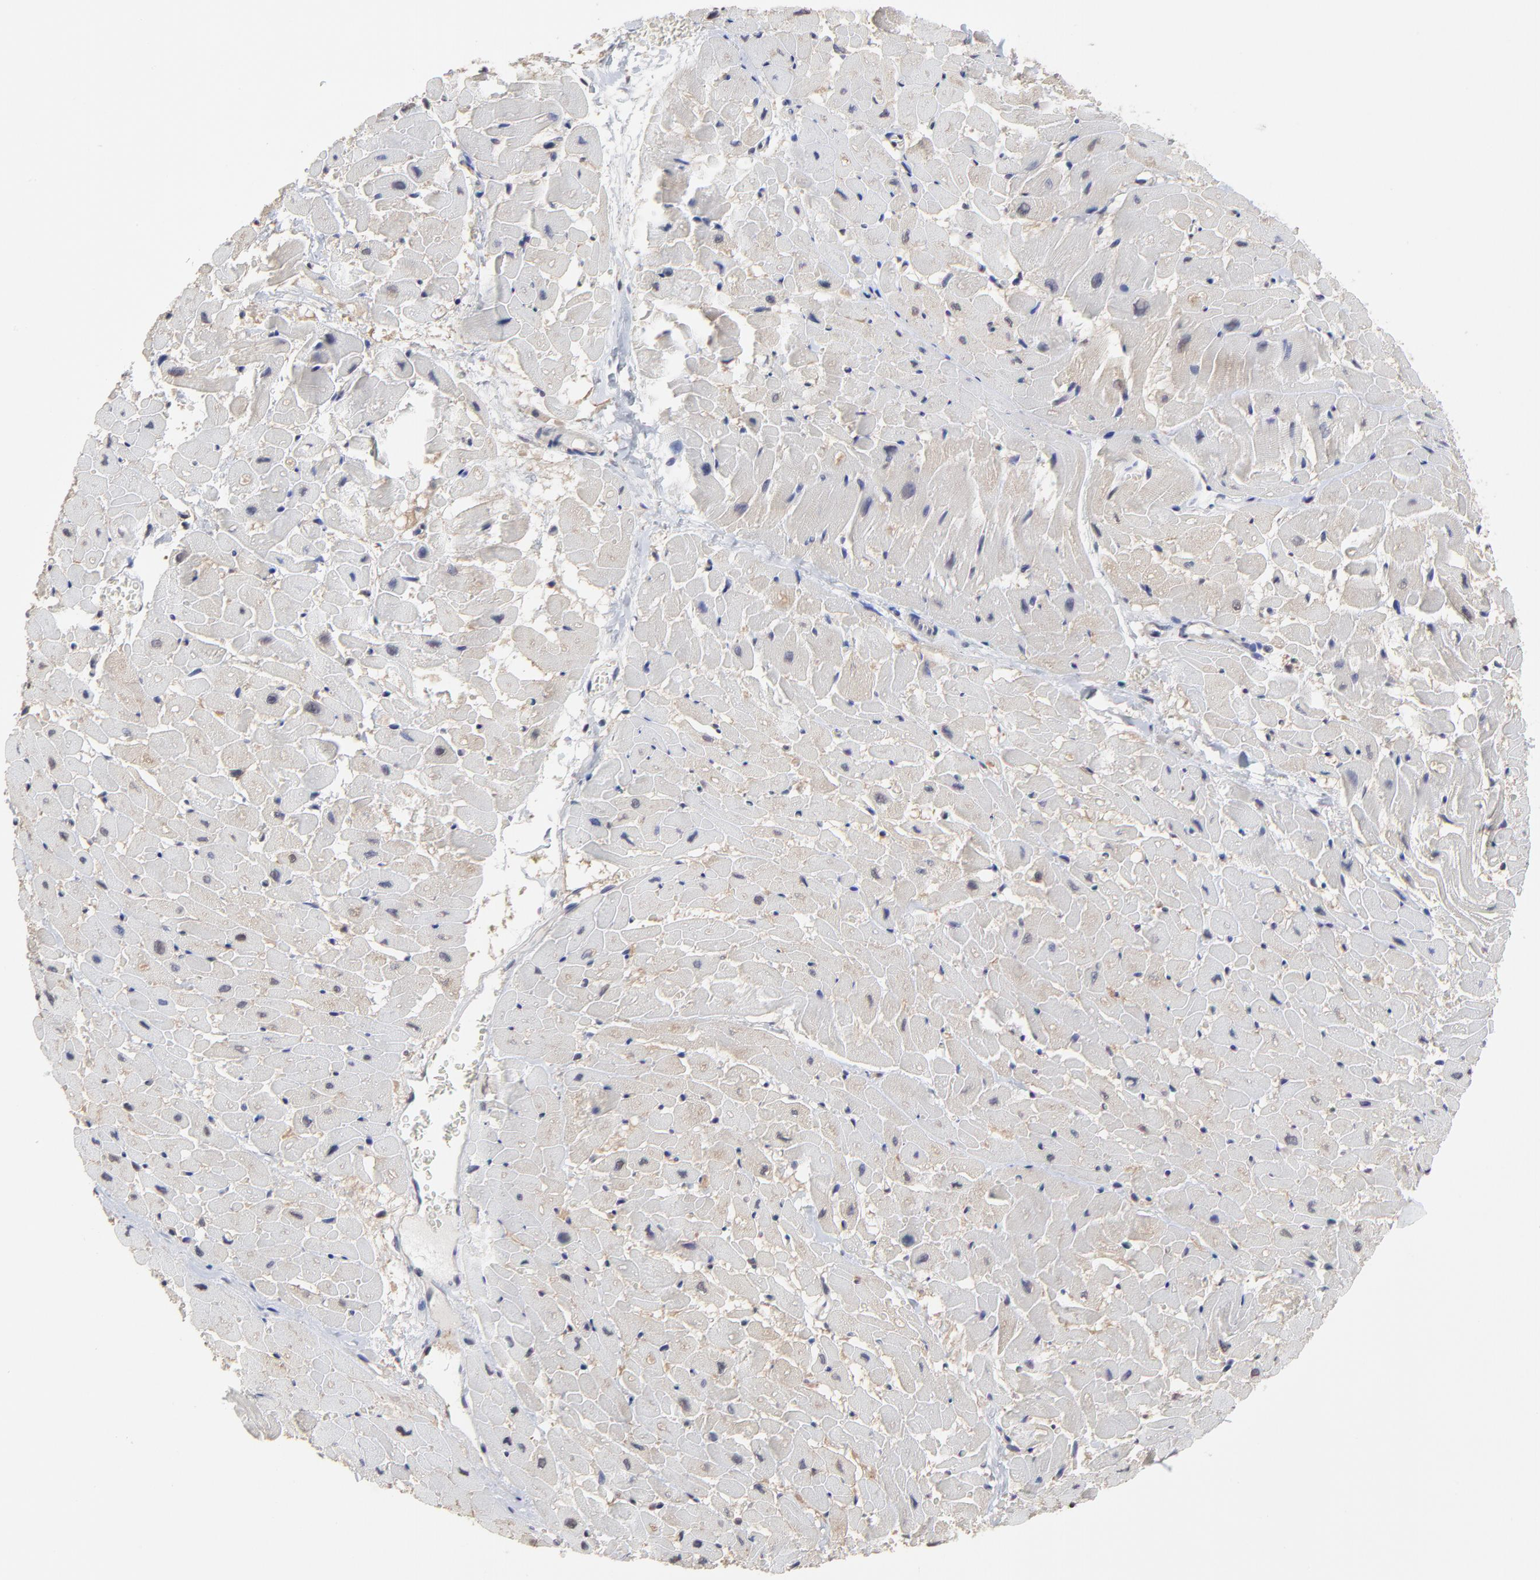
{"staining": {"intensity": "weak", "quantity": "<25%", "location": "cytoplasmic/membranous"}, "tissue": "heart muscle", "cell_type": "Cardiomyocytes", "image_type": "normal", "snomed": [{"axis": "morphology", "description": "Normal tissue, NOS"}, {"axis": "topography", "description": "Heart"}], "caption": "Immunohistochemistry micrograph of unremarkable heart muscle: human heart muscle stained with DAB exhibits no significant protein expression in cardiomyocytes. Brightfield microscopy of IHC stained with DAB (brown) and hematoxylin (blue), captured at high magnification.", "gene": "CCT2", "patient": {"sex": "male", "age": 45}}